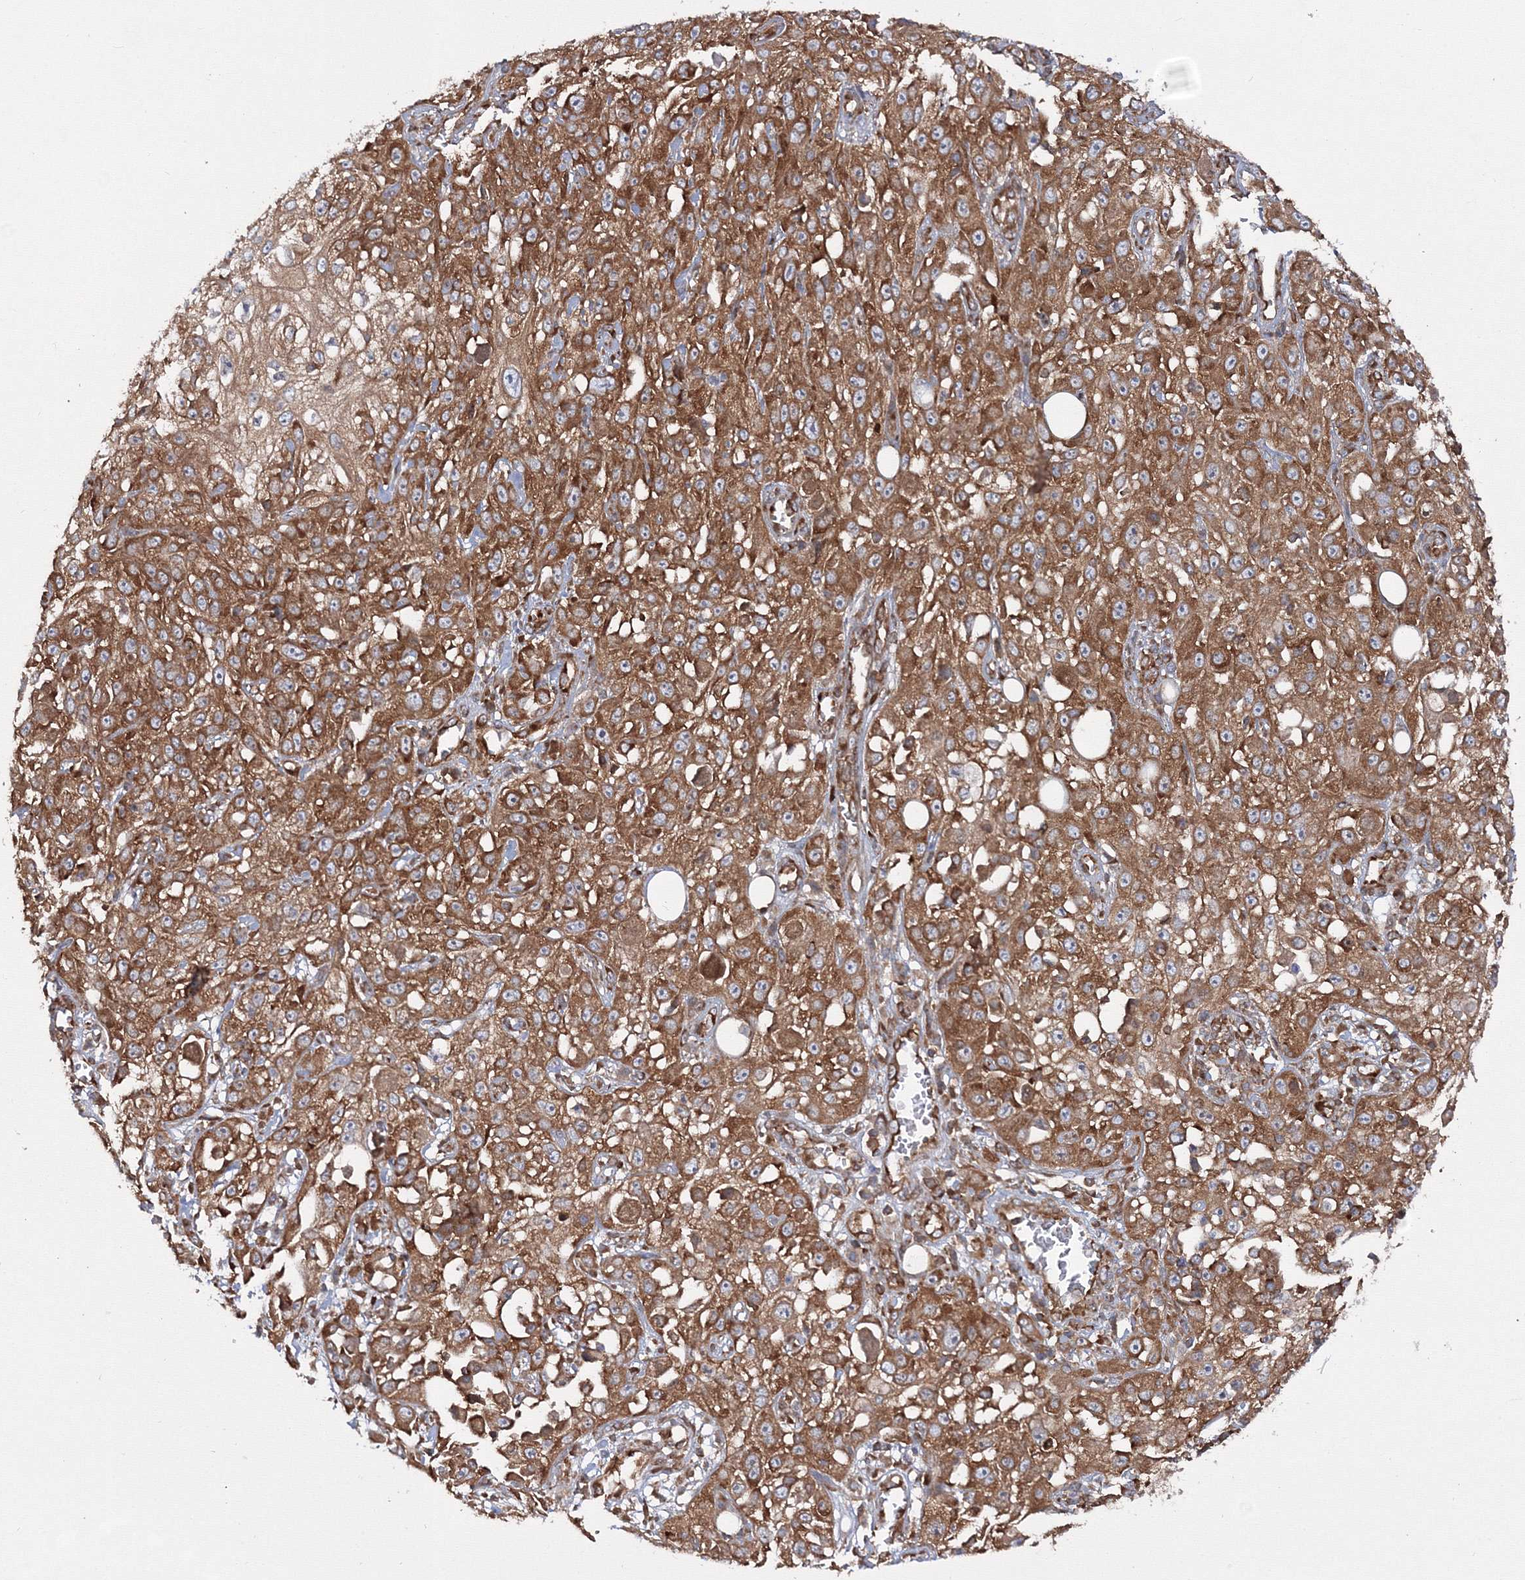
{"staining": {"intensity": "moderate", "quantity": ">75%", "location": "cytoplasmic/membranous"}, "tissue": "skin cancer", "cell_type": "Tumor cells", "image_type": "cancer", "snomed": [{"axis": "morphology", "description": "Squamous cell carcinoma, NOS"}, {"axis": "morphology", "description": "Squamous cell carcinoma, metastatic, NOS"}, {"axis": "topography", "description": "Skin"}, {"axis": "topography", "description": "Lymph node"}], "caption": "Protein expression analysis of human skin cancer (squamous cell carcinoma) reveals moderate cytoplasmic/membranous positivity in about >75% of tumor cells. Immunohistochemistry stains the protein in brown and the nuclei are stained blue.", "gene": "HARS1", "patient": {"sex": "male", "age": 75}}